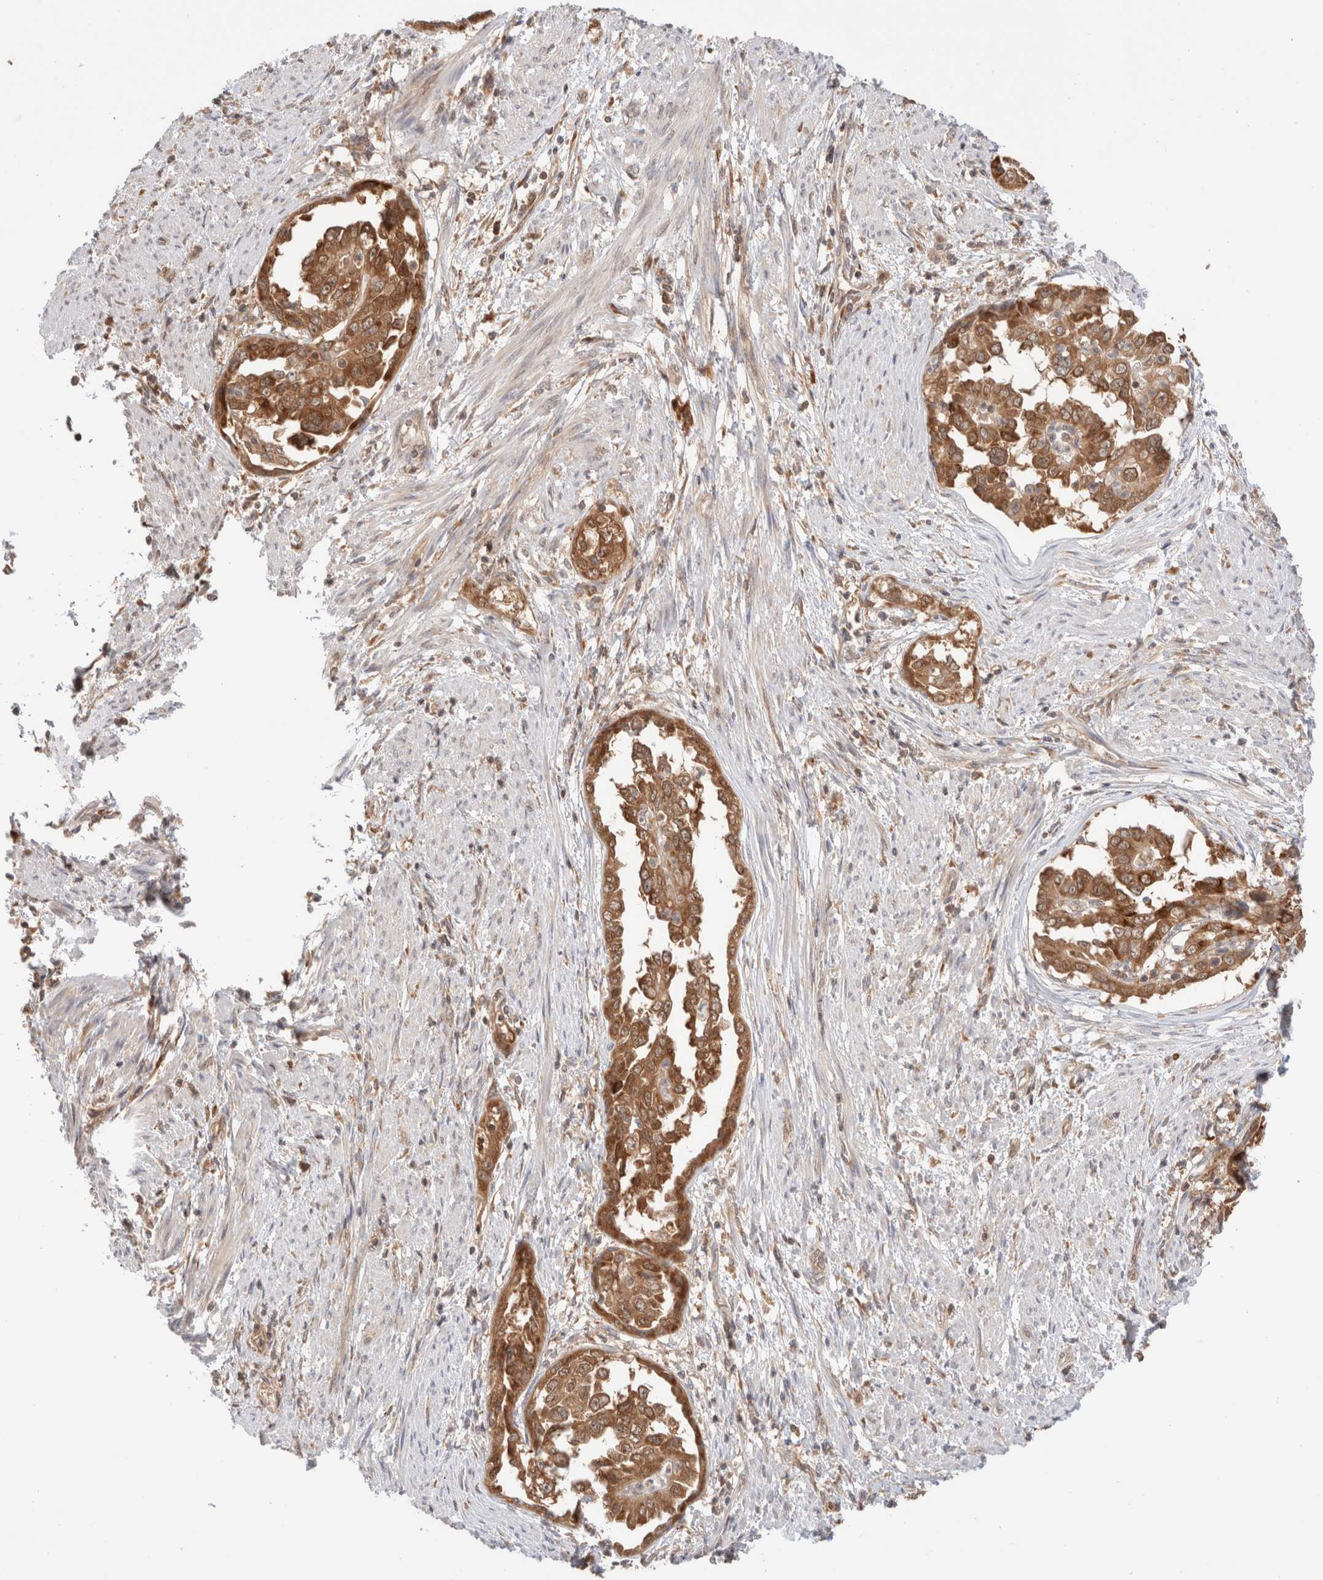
{"staining": {"intensity": "strong", "quantity": ">75%", "location": "cytoplasmic/membranous"}, "tissue": "endometrial cancer", "cell_type": "Tumor cells", "image_type": "cancer", "snomed": [{"axis": "morphology", "description": "Adenocarcinoma, NOS"}, {"axis": "topography", "description": "Endometrium"}], "caption": "About >75% of tumor cells in endometrial cancer (adenocarcinoma) show strong cytoplasmic/membranous protein staining as visualized by brown immunohistochemical staining.", "gene": "XKR4", "patient": {"sex": "female", "age": 85}}